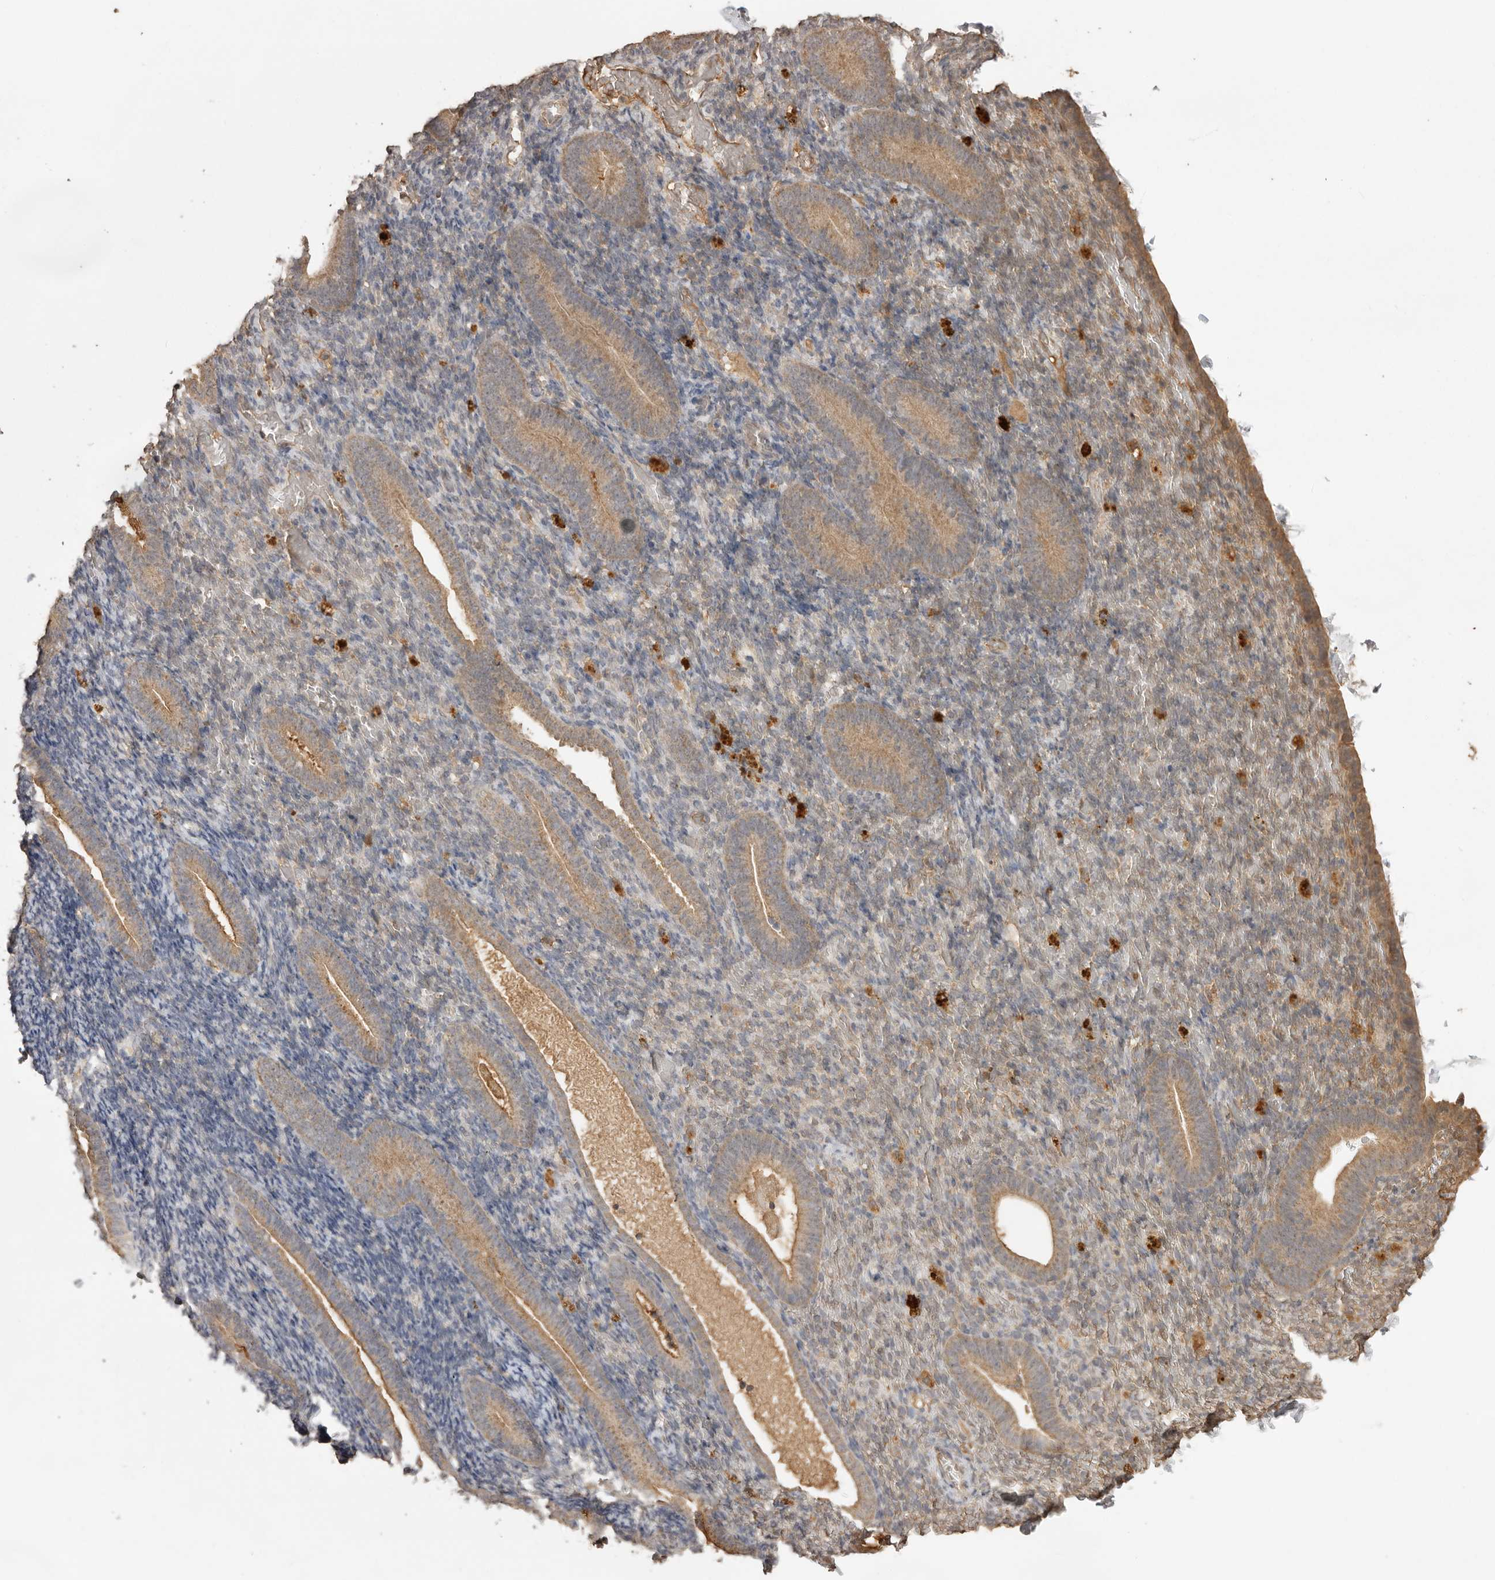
{"staining": {"intensity": "weak", "quantity": "25%-75%", "location": "cytoplasmic/membranous"}, "tissue": "endometrium", "cell_type": "Cells in endometrial stroma", "image_type": "normal", "snomed": [{"axis": "morphology", "description": "Normal tissue, NOS"}, {"axis": "topography", "description": "Endometrium"}], "caption": "Immunohistochemistry micrograph of unremarkable endometrium stained for a protein (brown), which reveals low levels of weak cytoplasmic/membranous staining in approximately 25%-75% of cells in endometrial stroma.", "gene": "JAG2", "patient": {"sex": "female", "age": 51}}